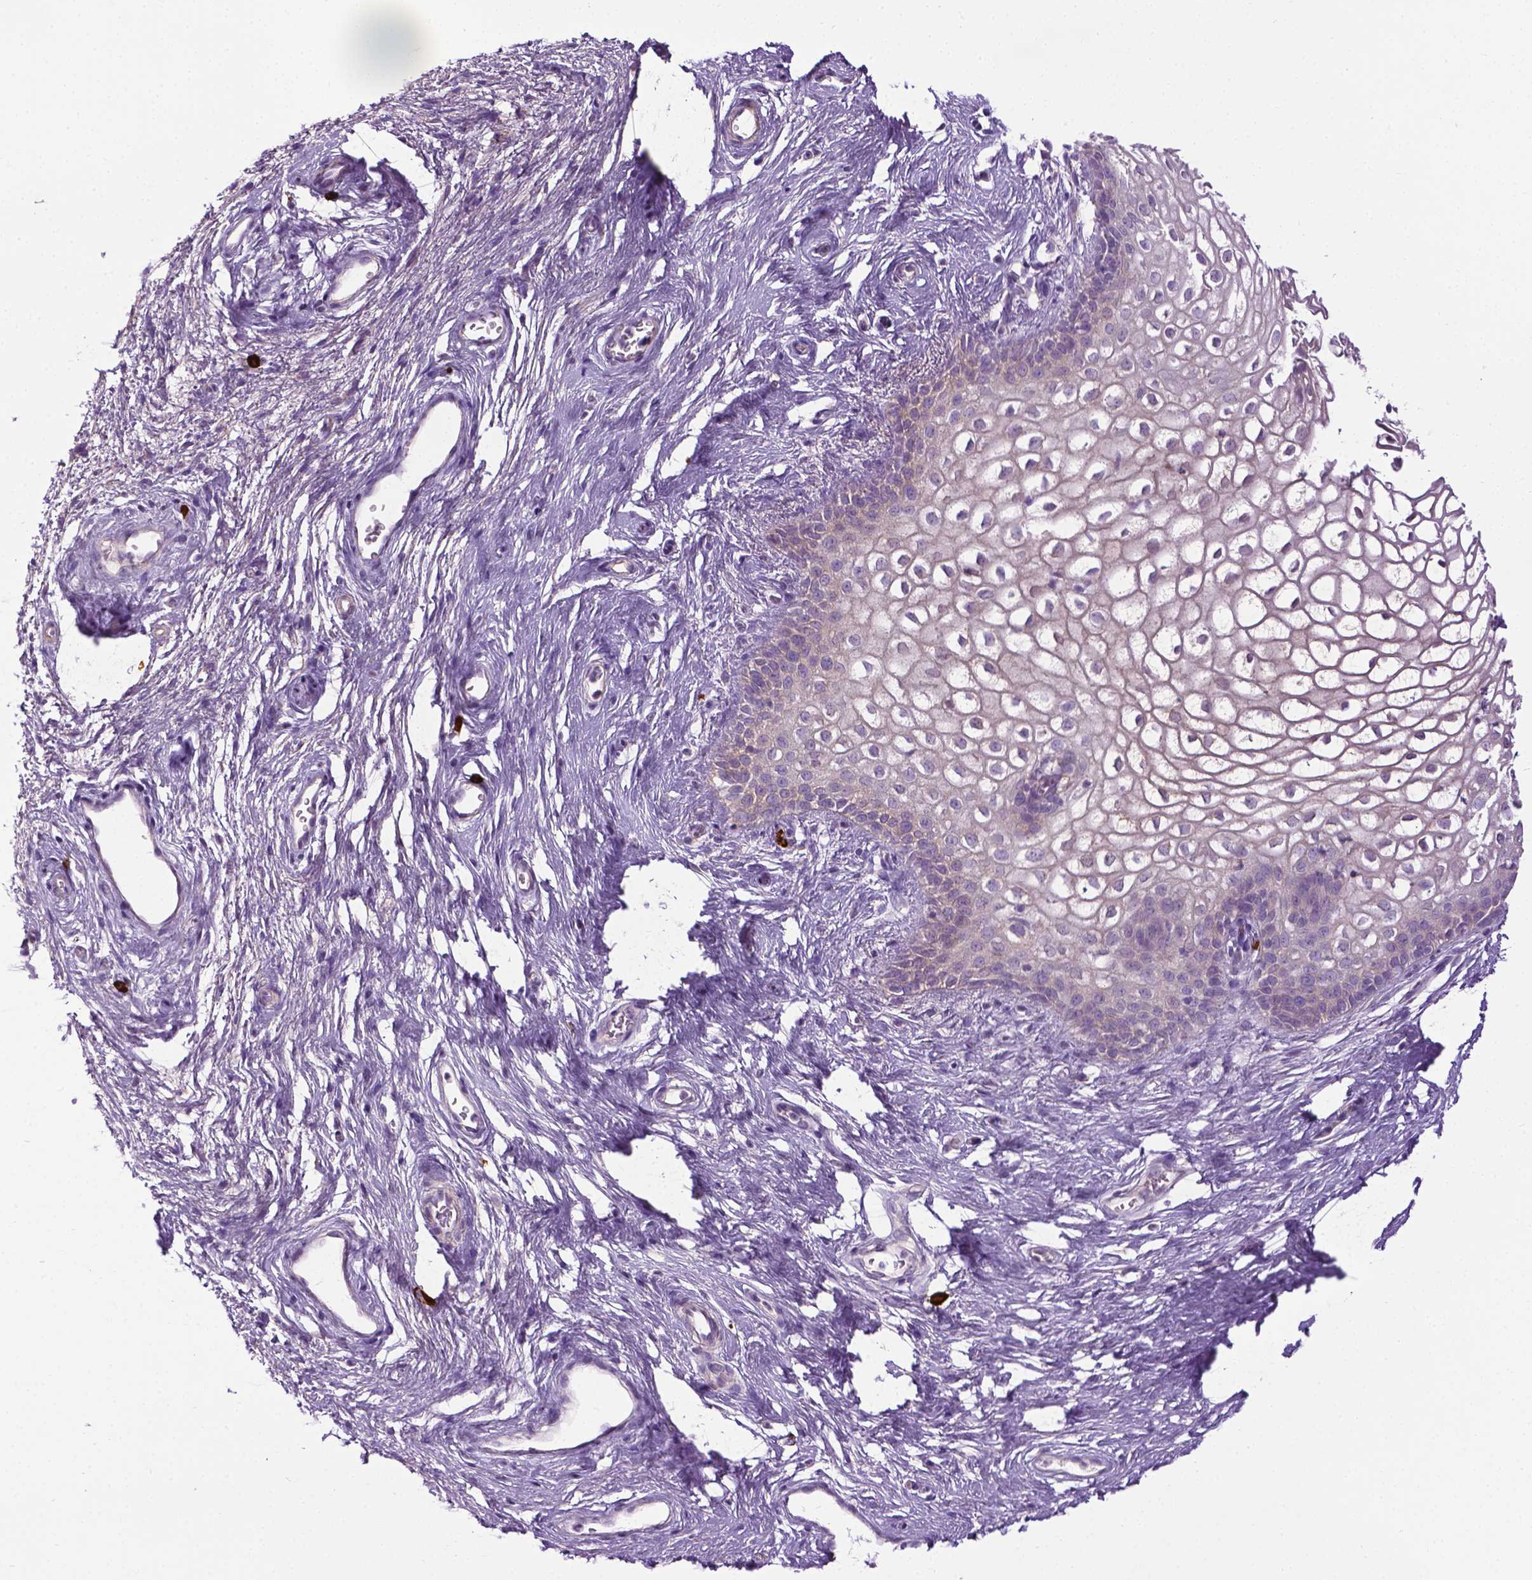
{"staining": {"intensity": "negative", "quantity": "none", "location": "none"}, "tissue": "skin", "cell_type": "Epidermal cells", "image_type": "normal", "snomed": [{"axis": "morphology", "description": "Normal tissue, NOS"}, {"axis": "topography", "description": "Anal"}], "caption": "High power microscopy photomicrograph of an immunohistochemistry (IHC) image of unremarkable skin, revealing no significant staining in epidermal cells. (IHC, brightfield microscopy, high magnification).", "gene": "SPECC1L", "patient": {"sex": "female", "age": 46}}